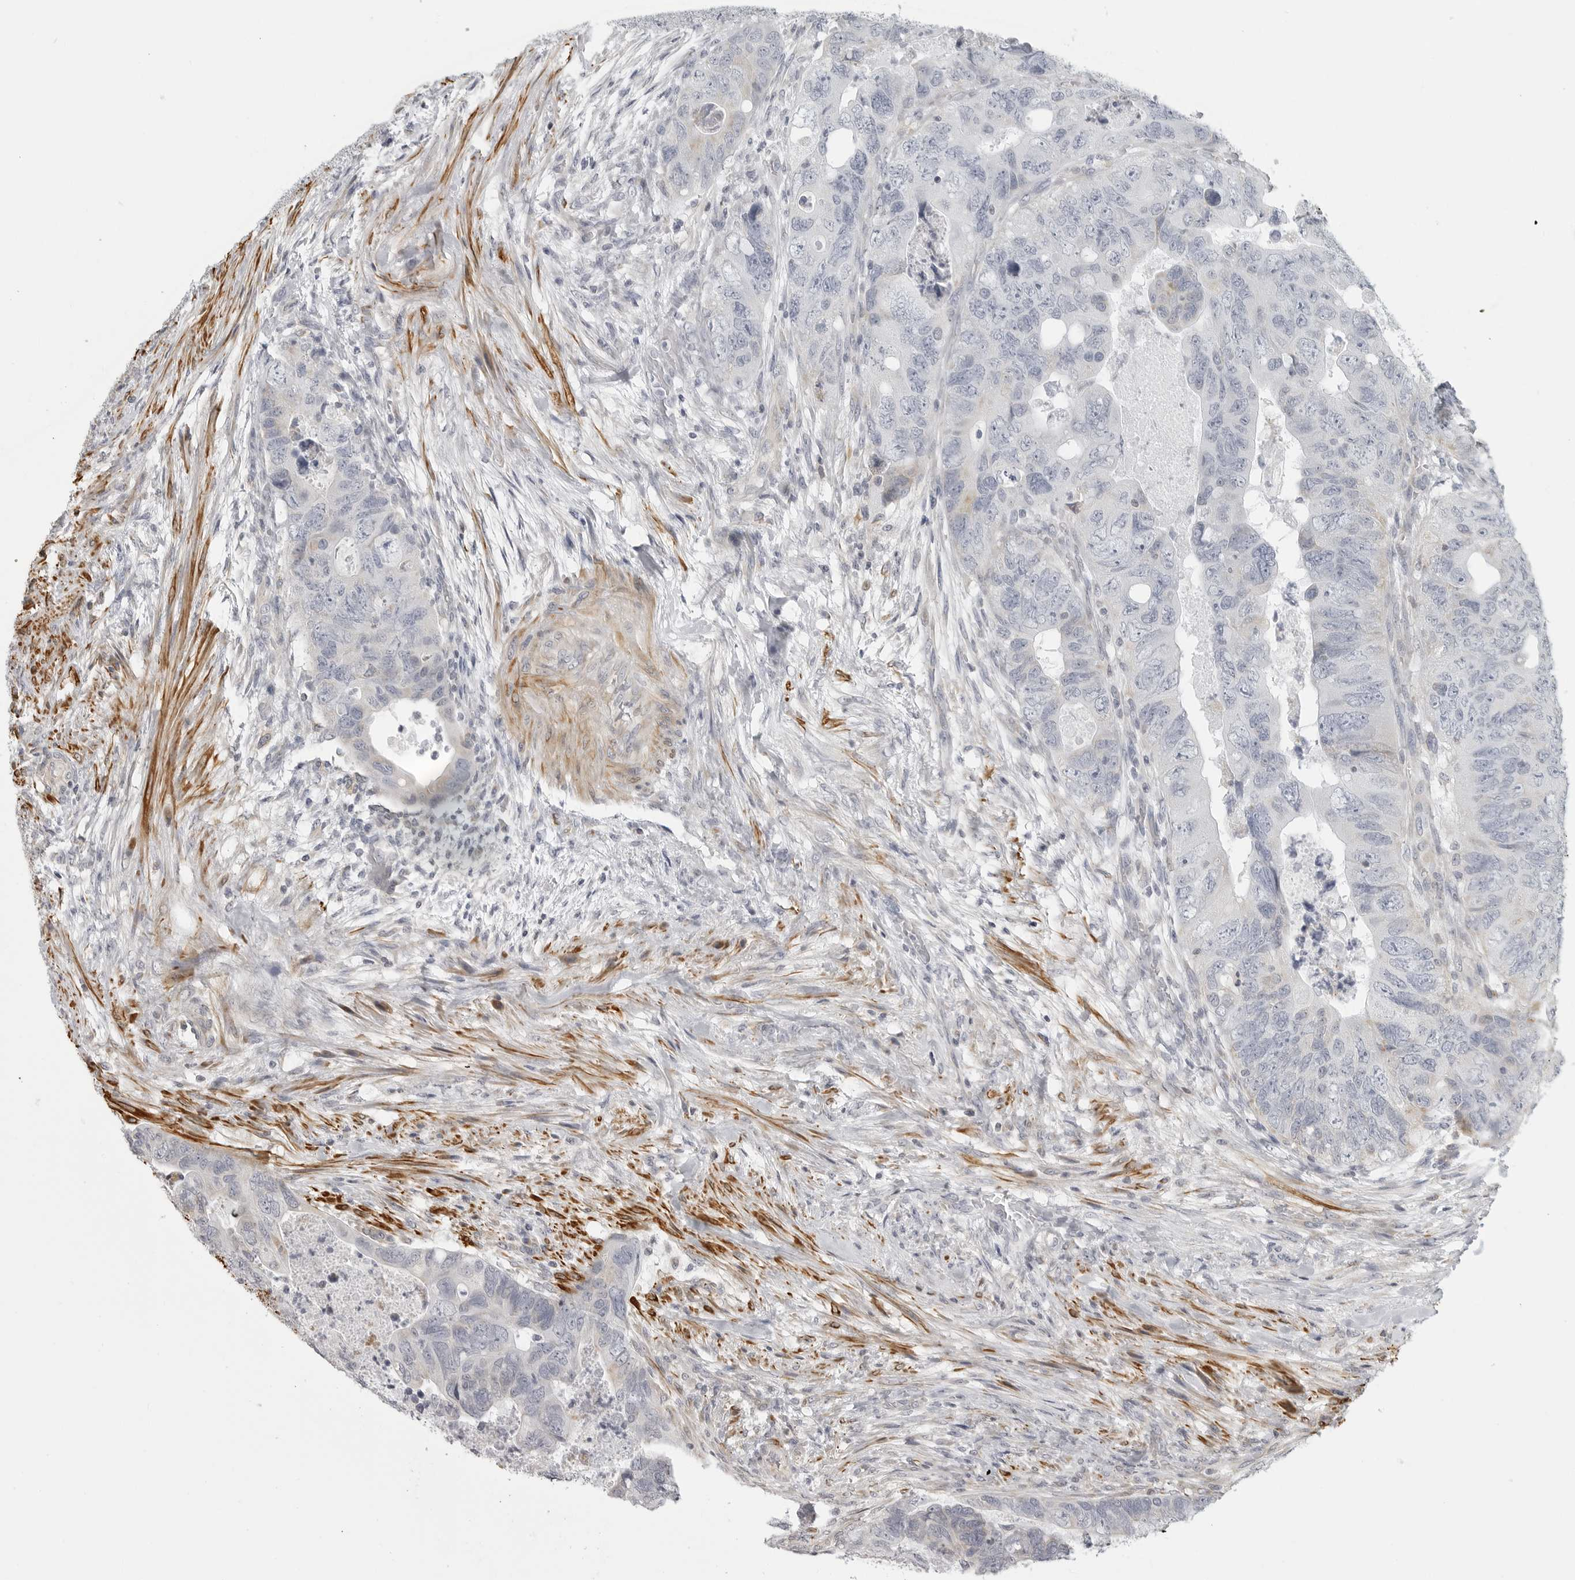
{"staining": {"intensity": "negative", "quantity": "none", "location": "none"}, "tissue": "colorectal cancer", "cell_type": "Tumor cells", "image_type": "cancer", "snomed": [{"axis": "morphology", "description": "Adenocarcinoma, NOS"}, {"axis": "topography", "description": "Rectum"}], "caption": "Tumor cells are negative for protein expression in human colorectal cancer (adenocarcinoma). Nuclei are stained in blue.", "gene": "MAP7D1", "patient": {"sex": "male", "age": 63}}